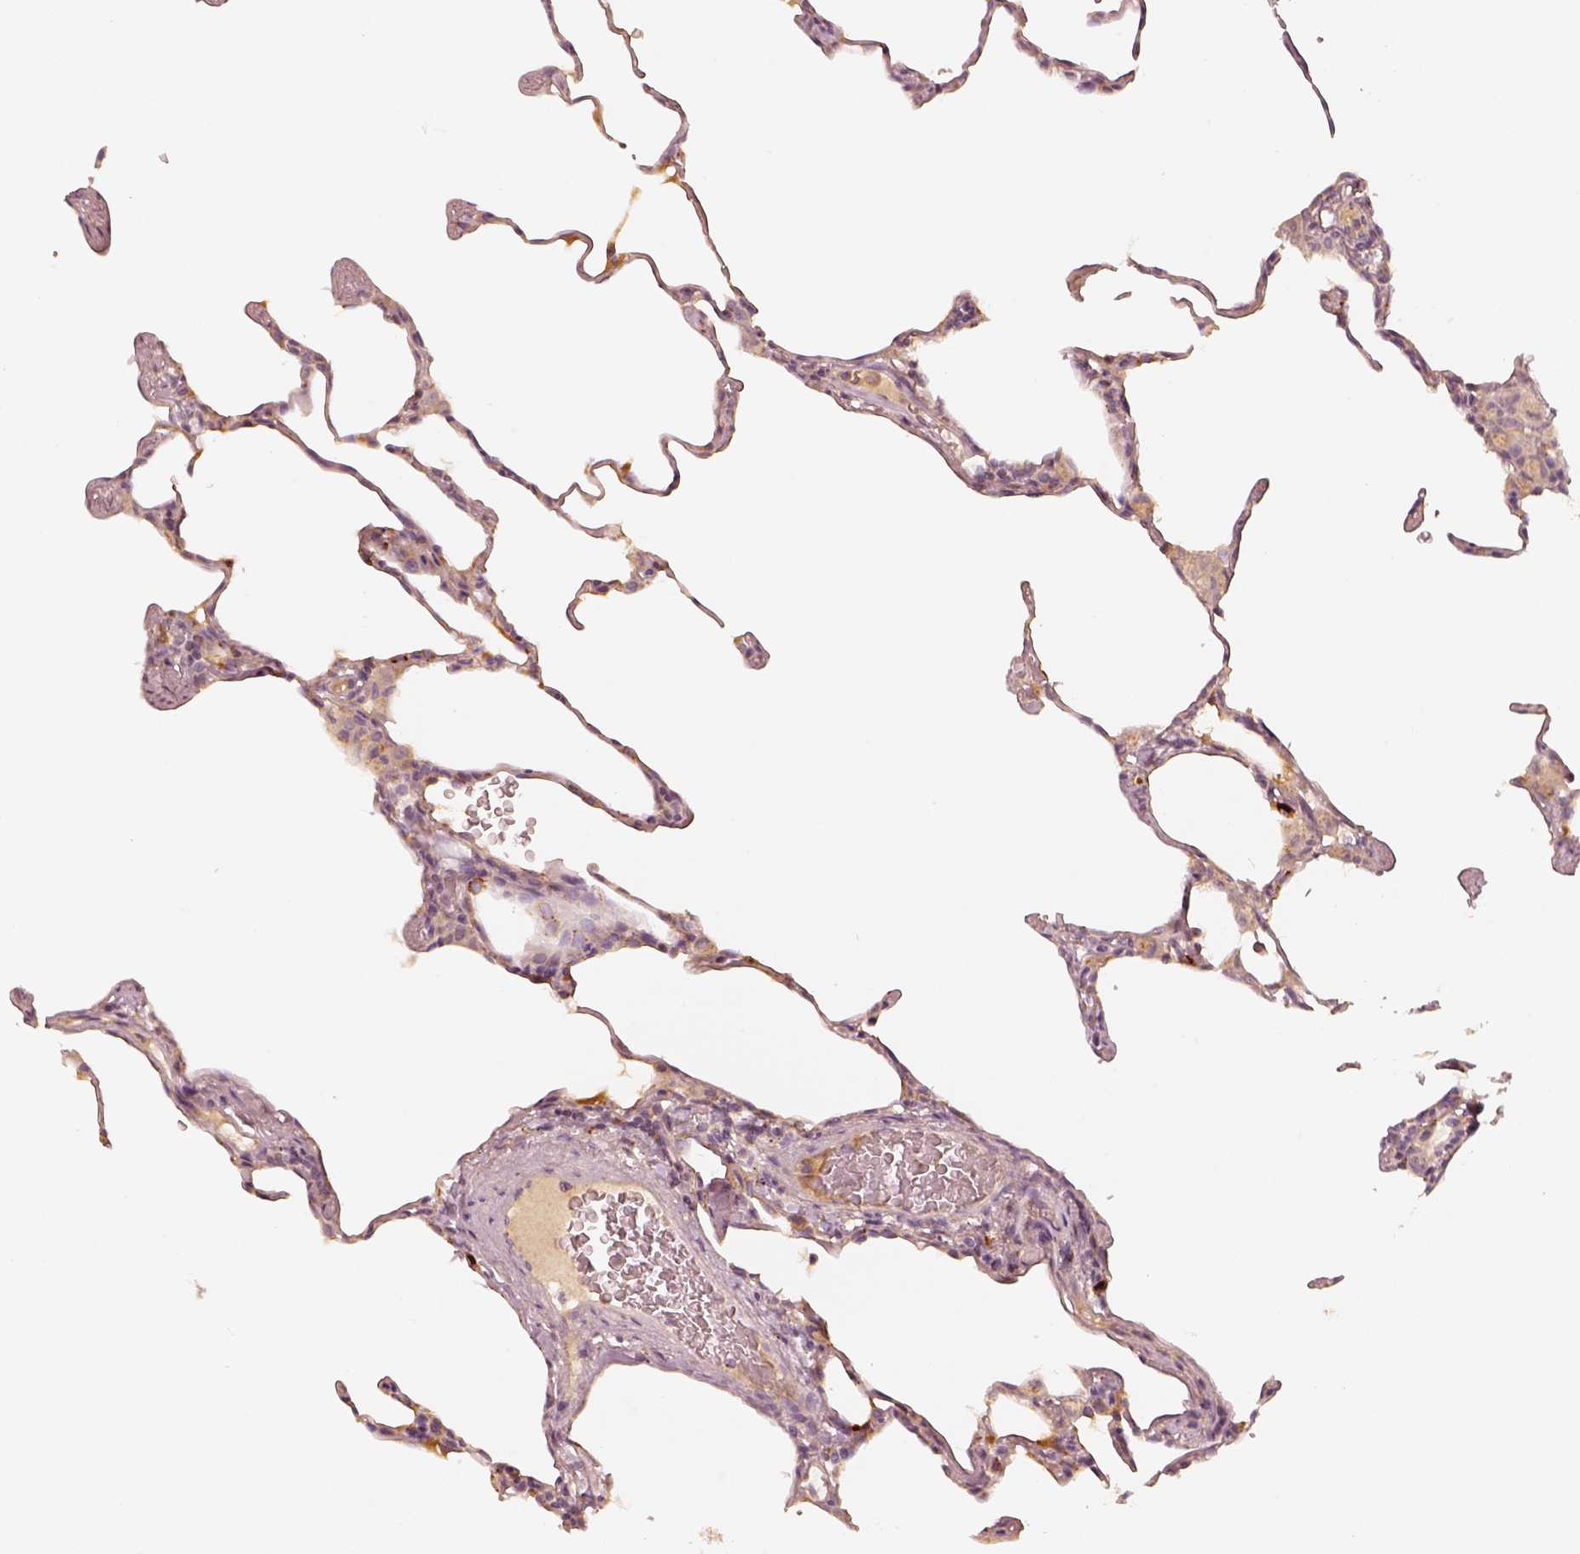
{"staining": {"intensity": "moderate", "quantity": "<25%", "location": "cytoplasmic/membranous"}, "tissue": "lung", "cell_type": "Alveolar cells", "image_type": "normal", "snomed": [{"axis": "morphology", "description": "Normal tissue, NOS"}, {"axis": "topography", "description": "Lung"}], "caption": "IHC of benign lung demonstrates low levels of moderate cytoplasmic/membranous positivity in approximately <25% of alveolar cells.", "gene": "GORASP2", "patient": {"sex": "female", "age": 57}}